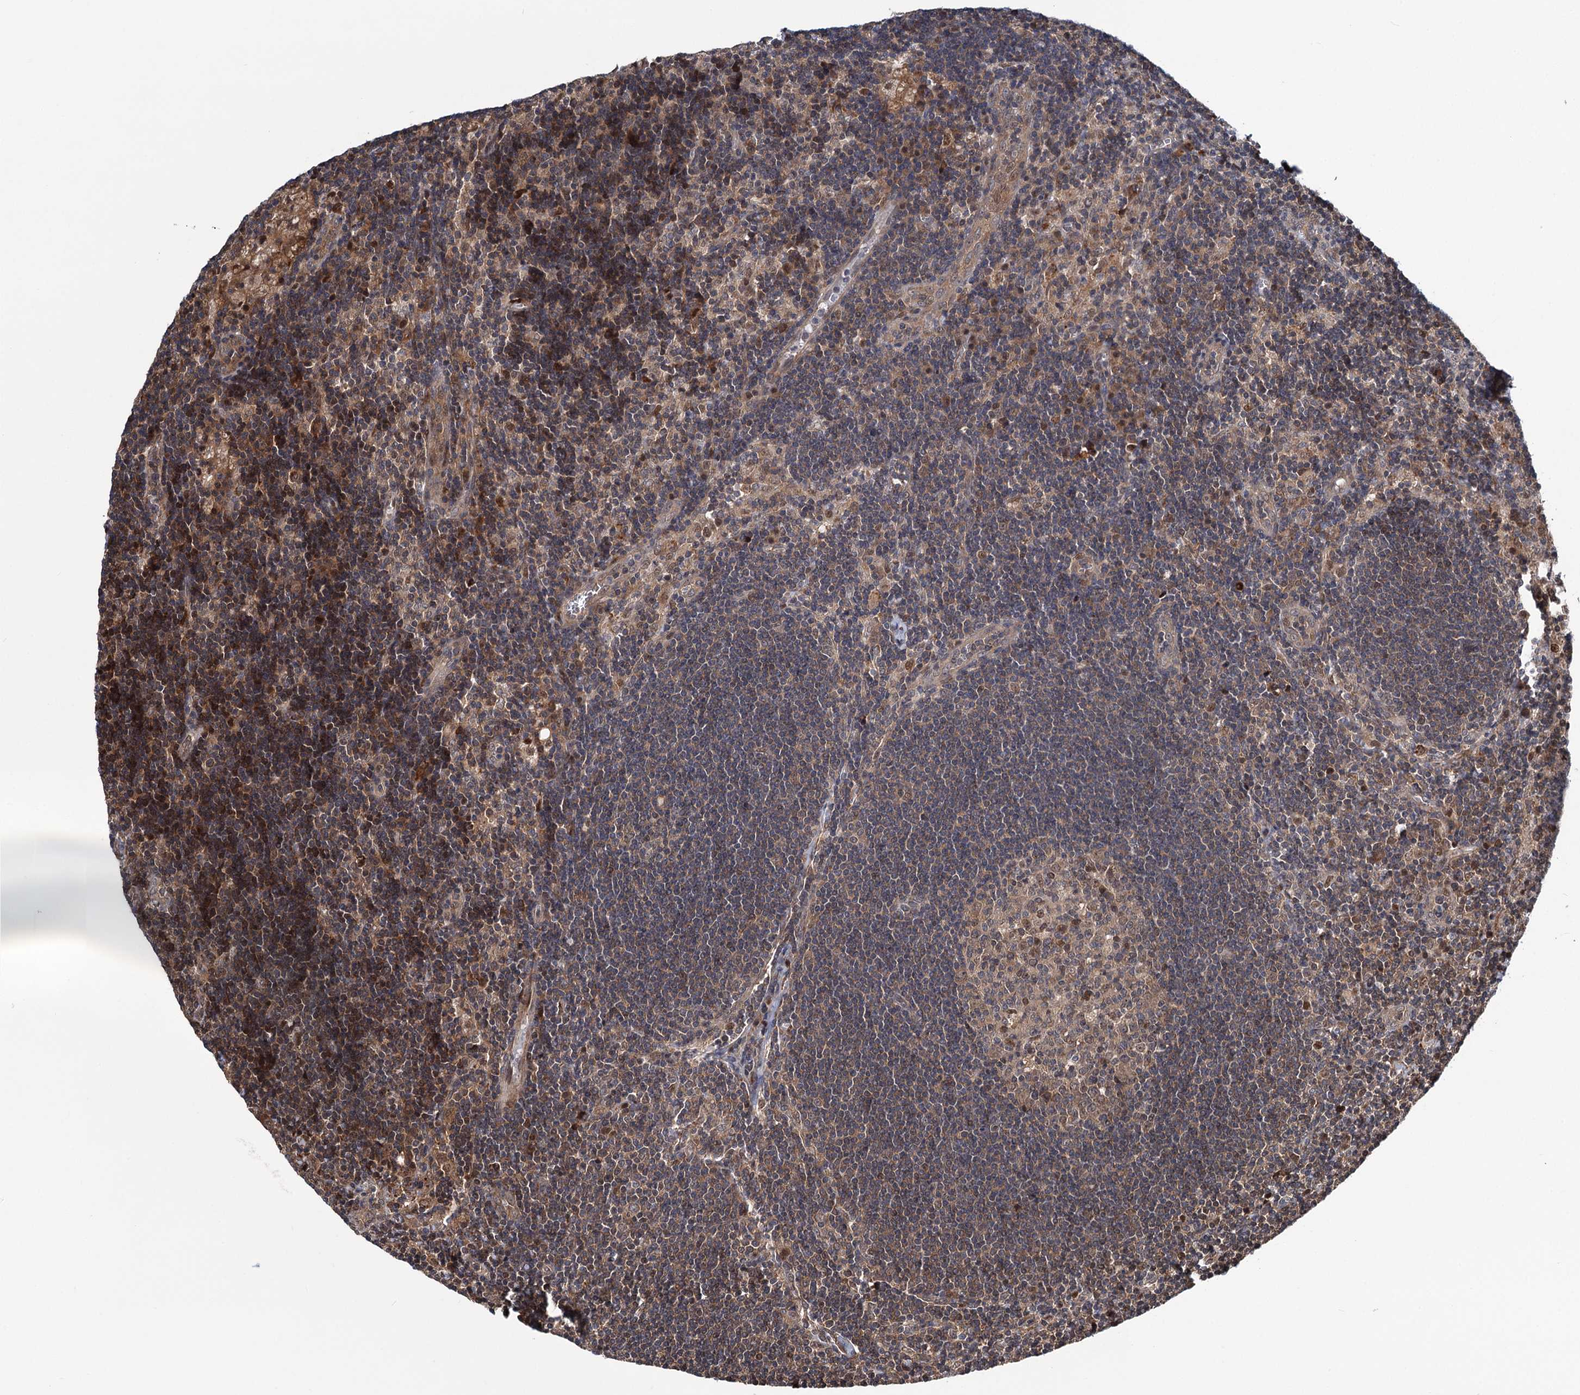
{"staining": {"intensity": "moderate", "quantity": "<25%", "location": "nuclear"}, "tissue": "lymph node", "cell_type": "Germinal center cells", "image_type": "normal", "snomed": [{"axis": "morphology", "description": "Normal tissue, NOS"}, {"axis": "topography", "description": "Lymph node"}], "caption": "DAB (3,3'-diaminobenzidine) immunohistochemical staining of normal lymph node exhibits moderate nuclear protein positivity in approximately <25% of germinal center cells. The staining was performed using DAB (3,3'-diaminobenzidine) to visualize the protein expression in brown, while the nuclei were stained in blue with hematoxylin (Magnification: 20x).", "gene": "GPBP1", "patient": {"sex": "male", "age": 24}}